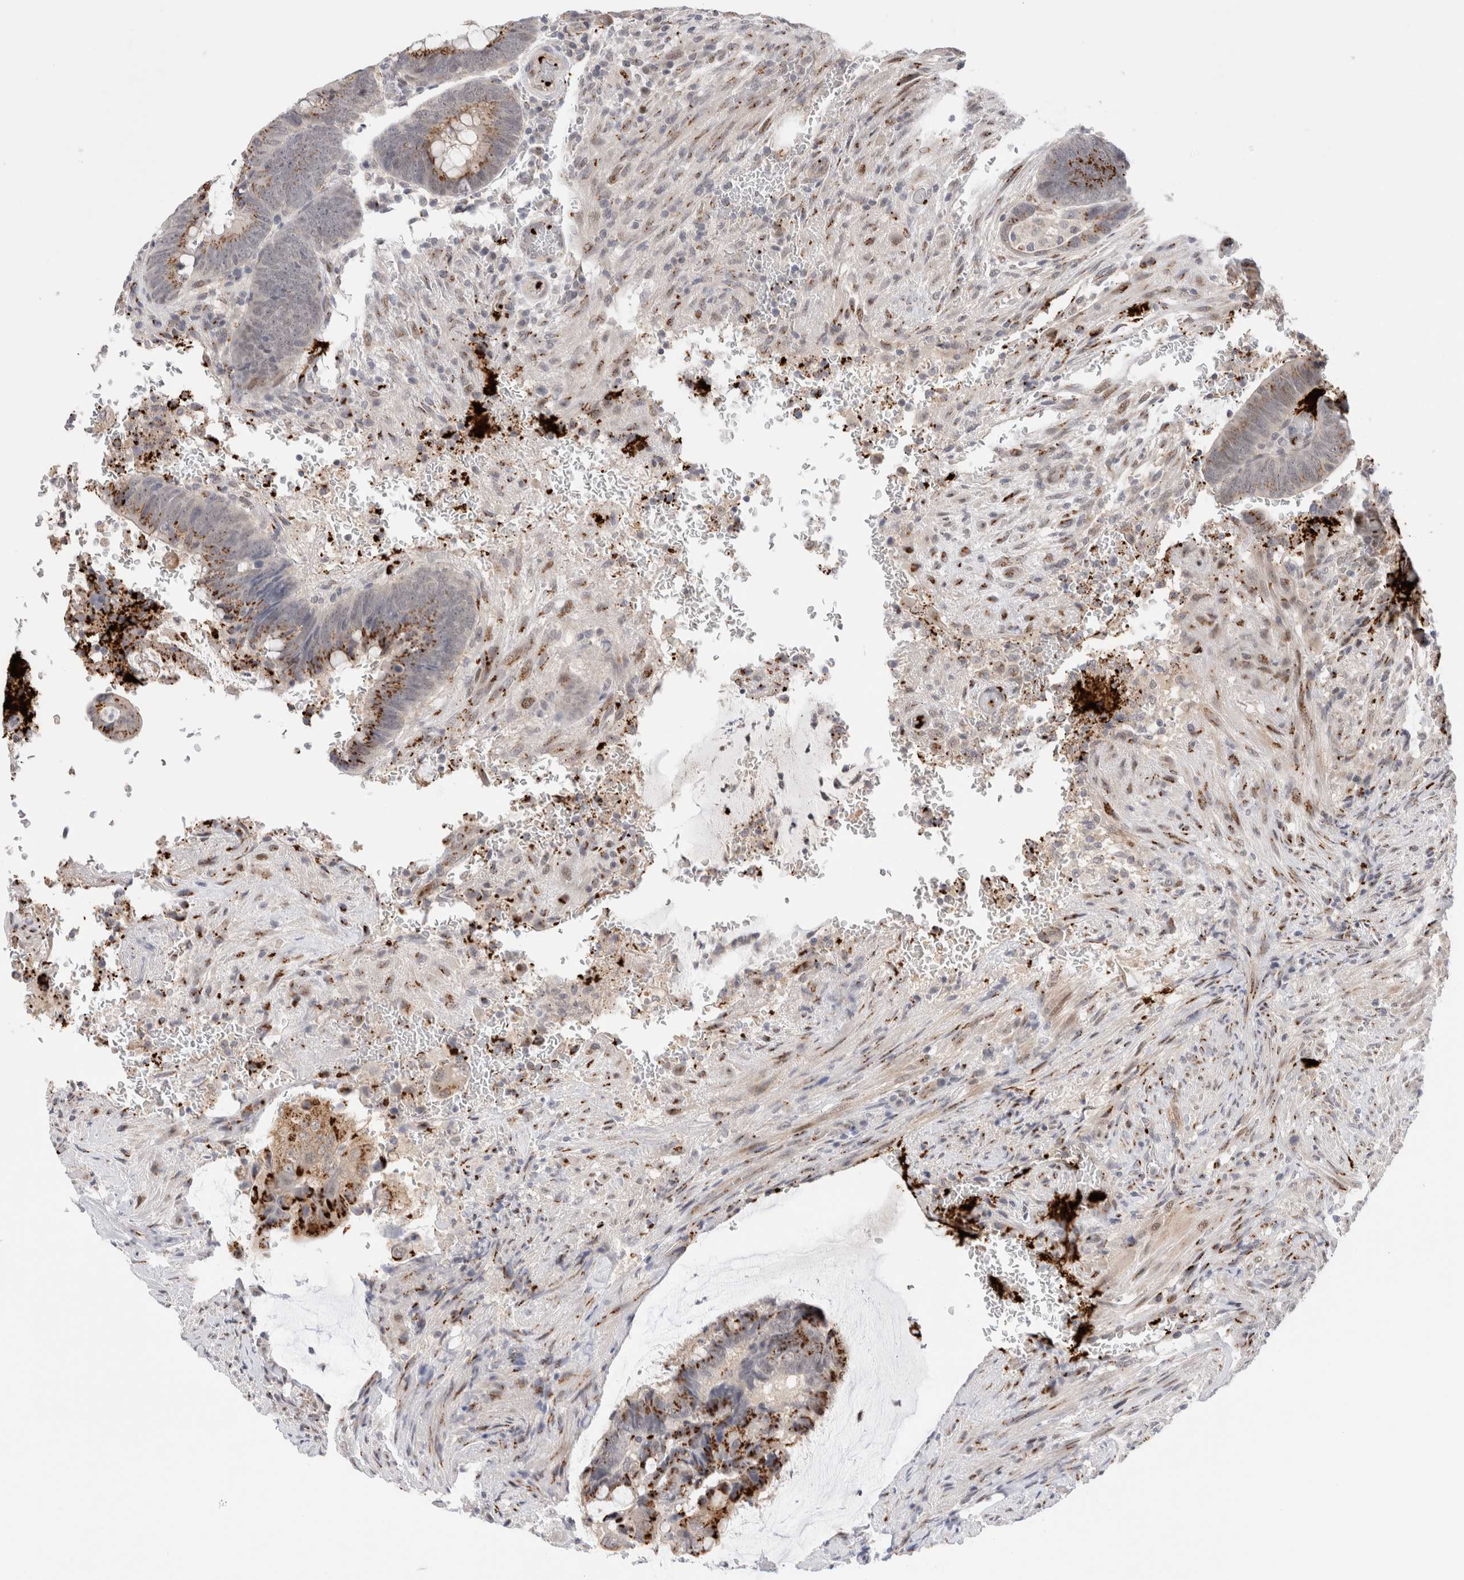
{"staining": {"intensity": "strong", "quantity": ">75%", "location": "cytoplasmic/membranous"}, "tissue": "colorectal cancer", "cell_type": "Tumor cells", "image_type": "cancer", "snomed": [{"axis": "morphology", "description": "Normal tissue, NOS"}, {"axis": "morphology", "description": "Adenocarcinoma, NOS"}, {"axis": "topography", "description": "Rectum"}], "caption": "DAB (3,3'-diaminobenzidine) immunohistochemical staining of human colorectal cancer displays strong cytoplasmic/membranous protein expression in approximately >75% of tumor cells.", "gene": "VPS28", "patient": {"sex": "male", "age": 92}}